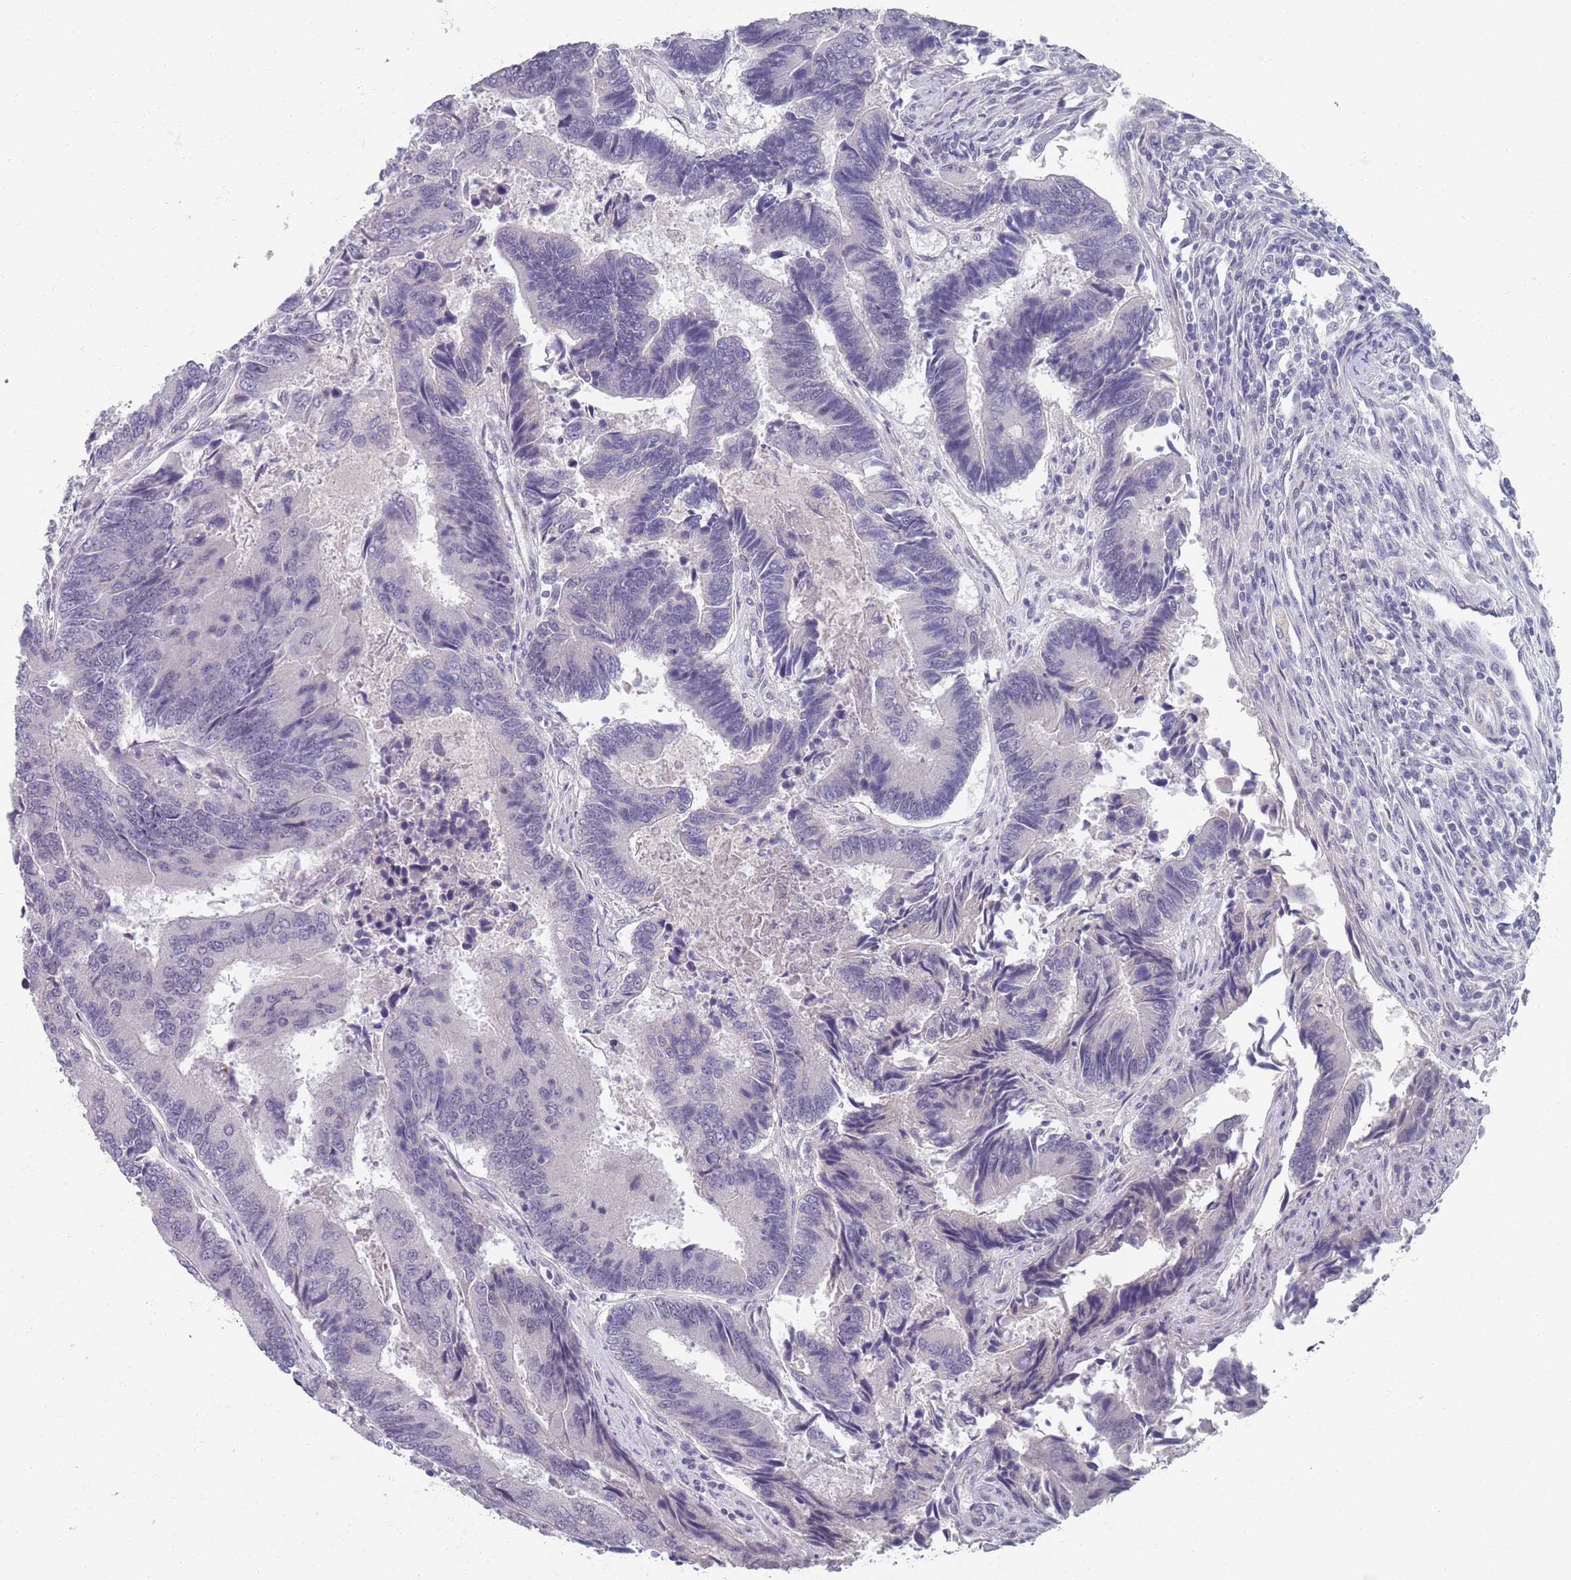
{"staining": {"intensity": "negative", "quantity": "none", "location": "none"}, "tissue": "colorectal cancer", "cell_type": "Tumor cells", "image_type": "cancer", "snomed": [{"axis": "morphology", "description": "Adenocarcinoma, NOS"}, {"axis": "topography", "description": "Colon"}], "caption": "This is a image of IHC staining of colorectal adenocarcinoma, which shows no positivity in tumor cells. Brightfield microscopy of immunohistochemistry (IHC) stained with DAB (brown) and hematoxylin (blue), captured at high magnification.", "gene": "SAMD1", "patient": {"sex": "female", "age": 67}}